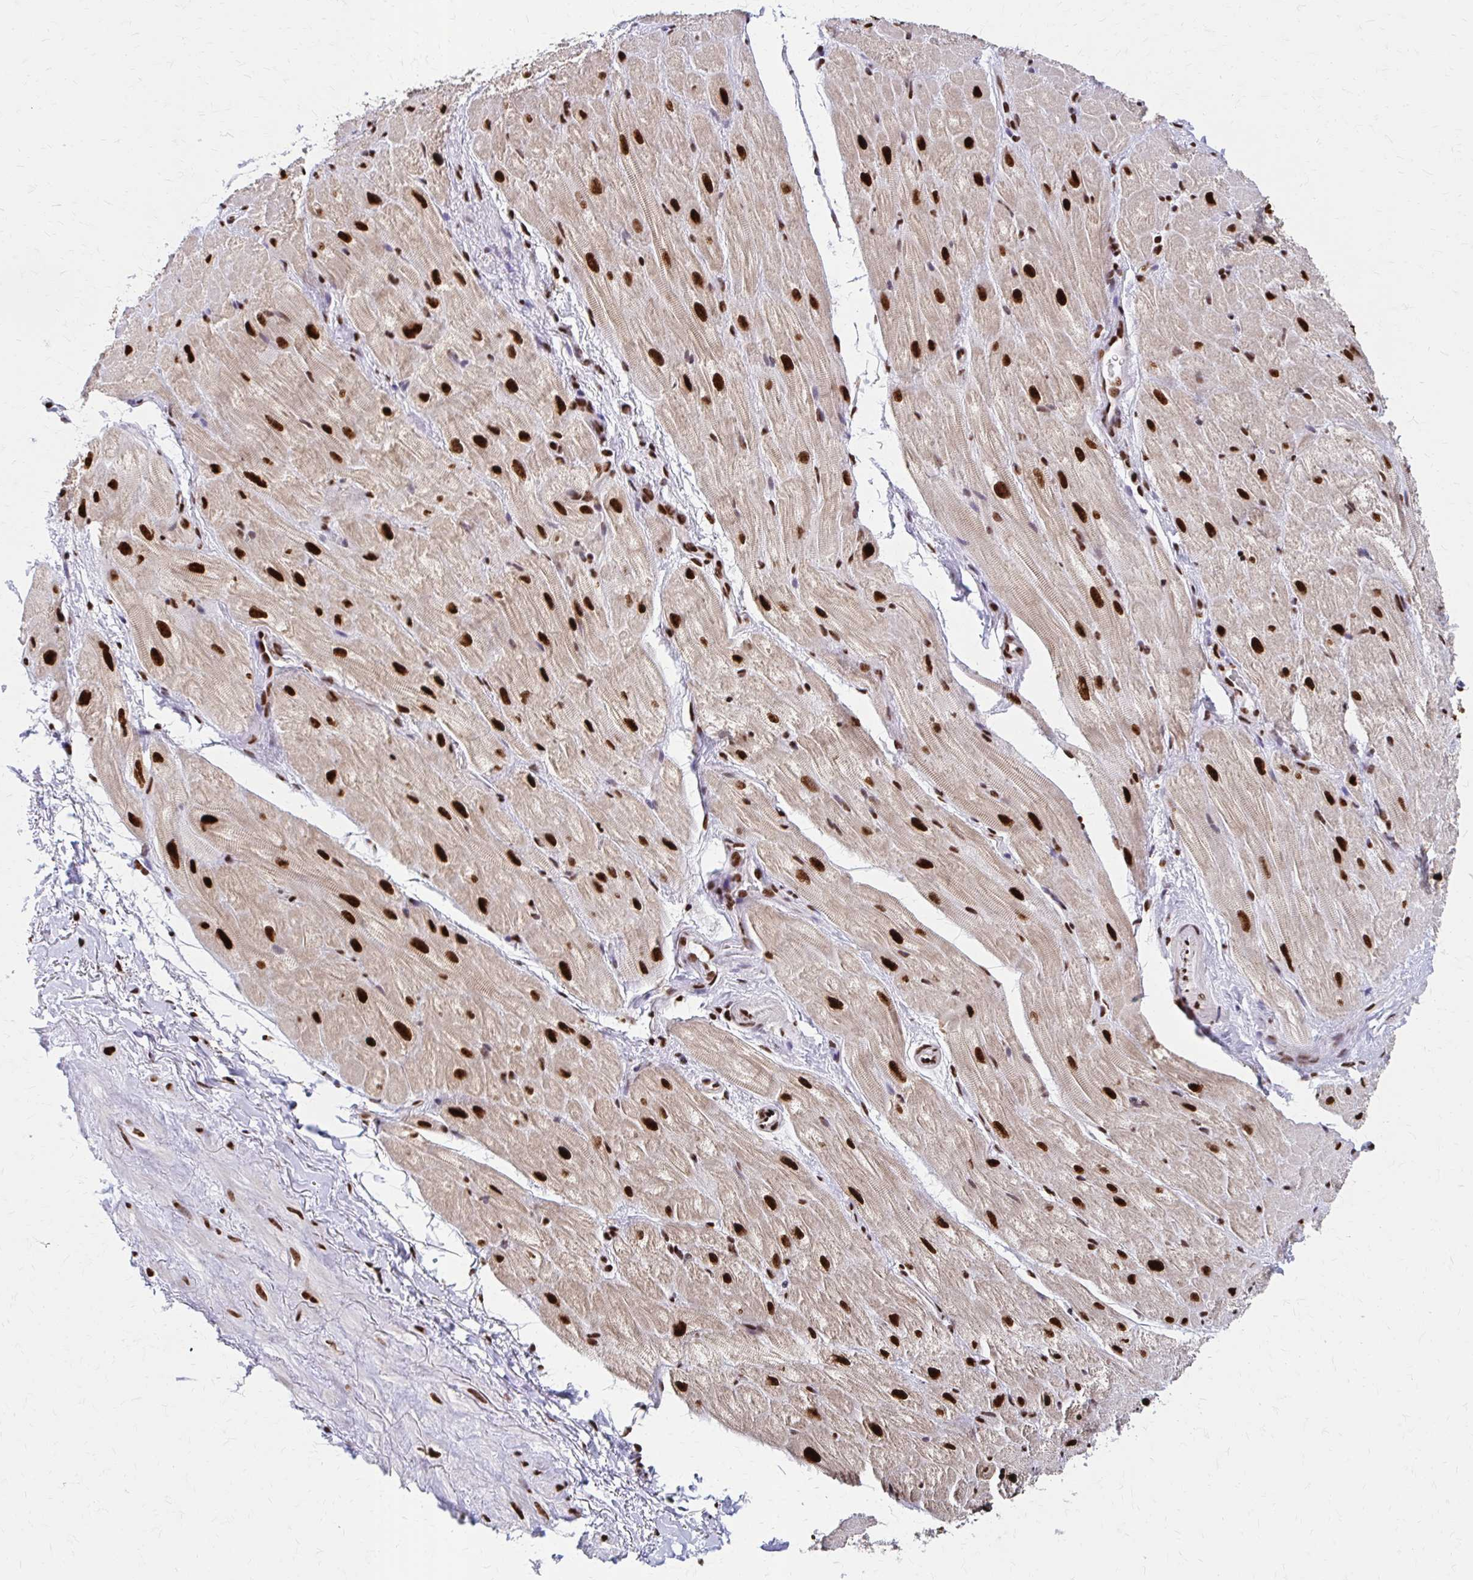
{"staining": {"intensity": "strong", "quantity": ">75%", "location": "nuclear"}, "tissue": "heart muscle", "cell_type": "Cardiomyocytes", "image_type": "normal", "snomed": [{"axis": "morphology", "description": "Normal tissue, NOS"}, {"axis": "topography", "description": "Heart"}], "caption": "Immunohistochemistry (IHC) photomicrograph of normal heart muscle: human heart muscle stained using immunohistochemistry (IHC) demonstrates high levels of strong protein expression localized specifically in the nuclear of cardiomyocytes, appearing as a nuclear brown color.", "gene": "CNKSR3", "patient": {"sex": "male", "age": 62}}